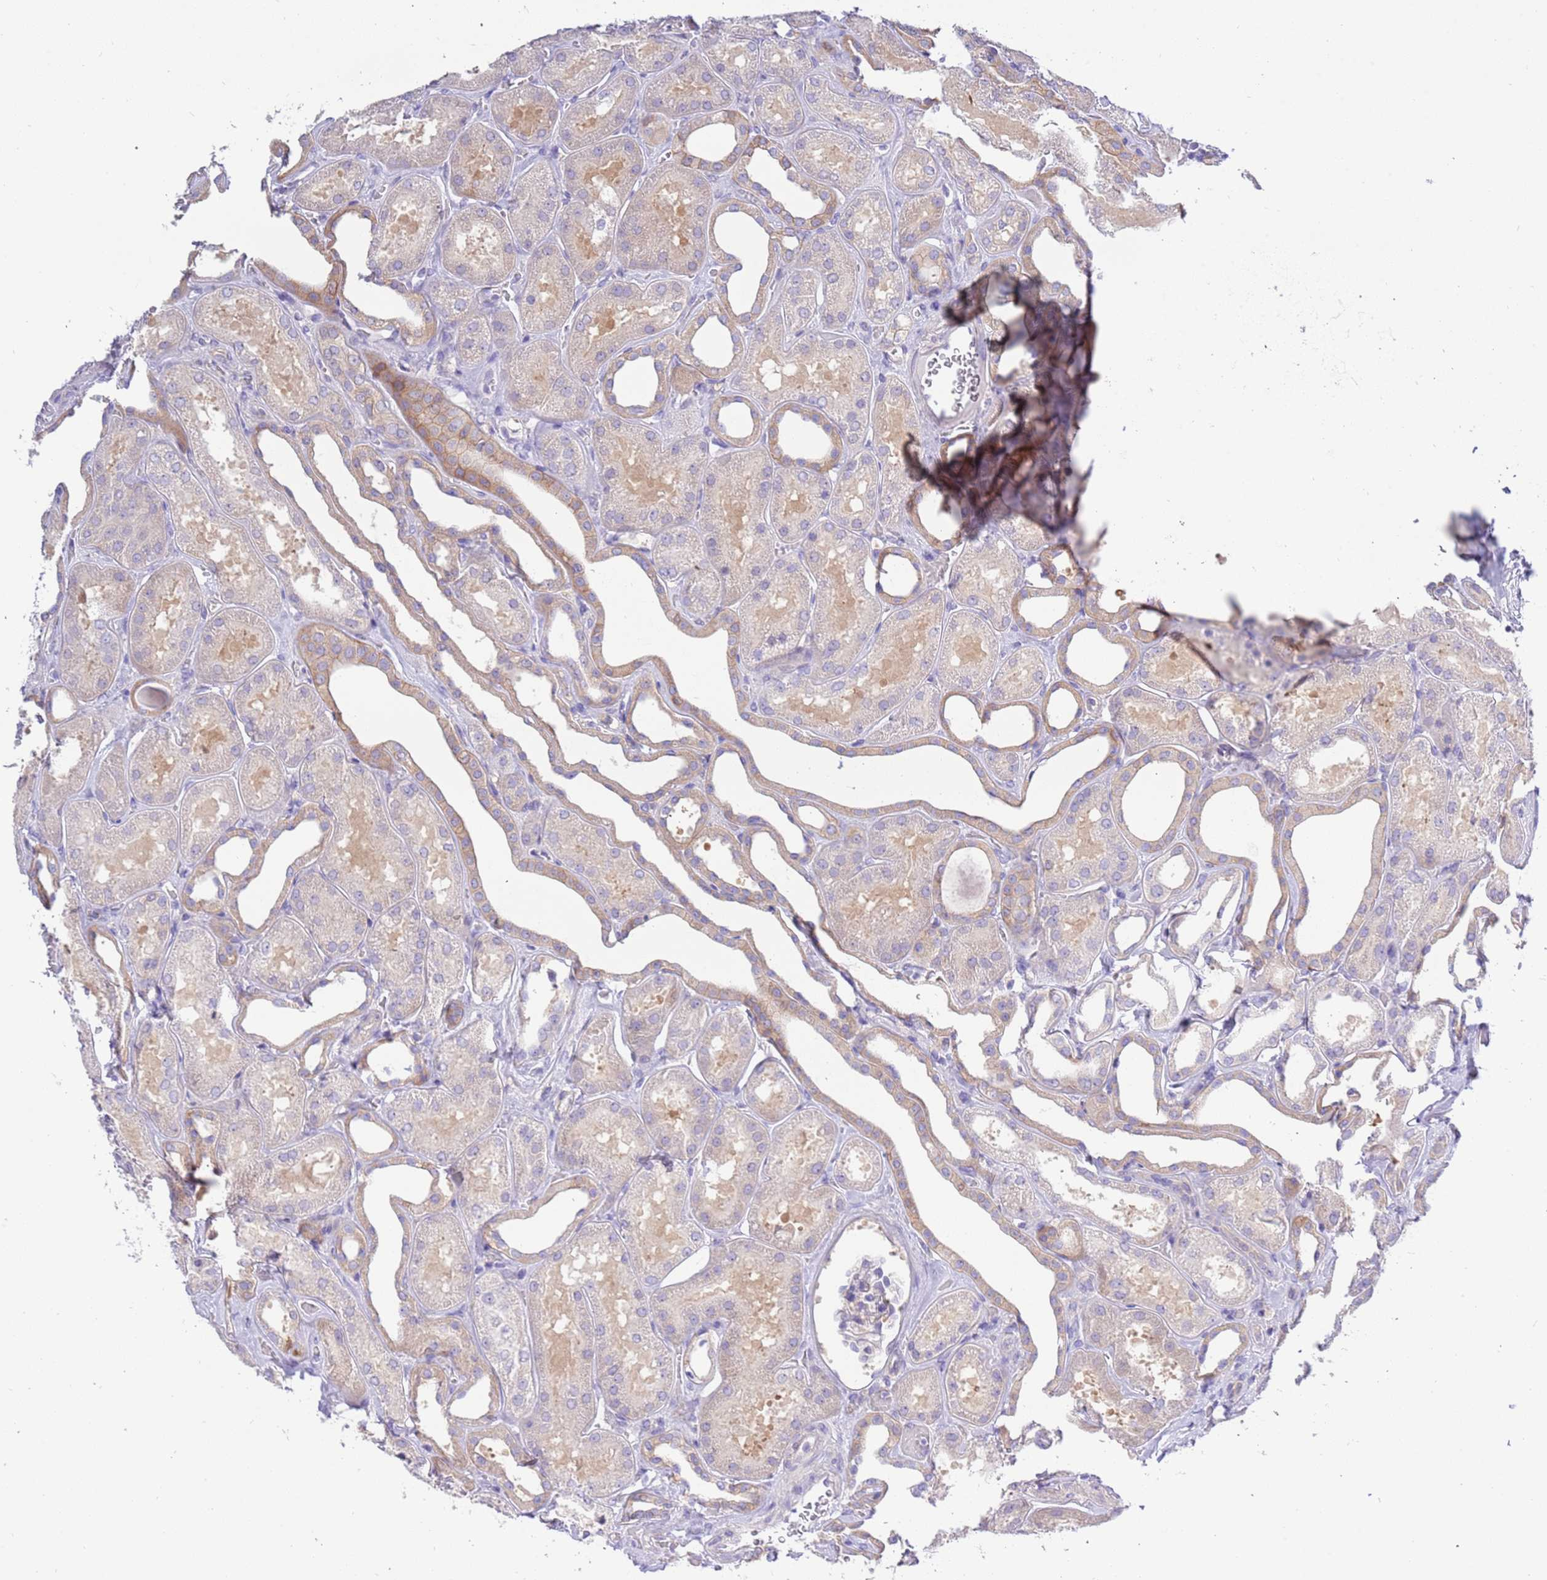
{"staining": {"intensity": "negative", "quantity": "none", "location": "none"}, "tissue": "kidney", "cell_type": "Cells in glomeruli", "image_type": "normal", "snomed": [{"axis": "morphology", "description": "Normal tissue, NOS"}, {"axis": "morphology", "description": "Adenocarcinoma, NOS"}, {"axis": "topography", "description": "Kidney"}], "caption": "Immunohistochemistry (IHC) of normal human kidney shows no staining in cells in glomeruli.", "gene": "STIP1", "patient": {"sex": "female", "age": 68}}